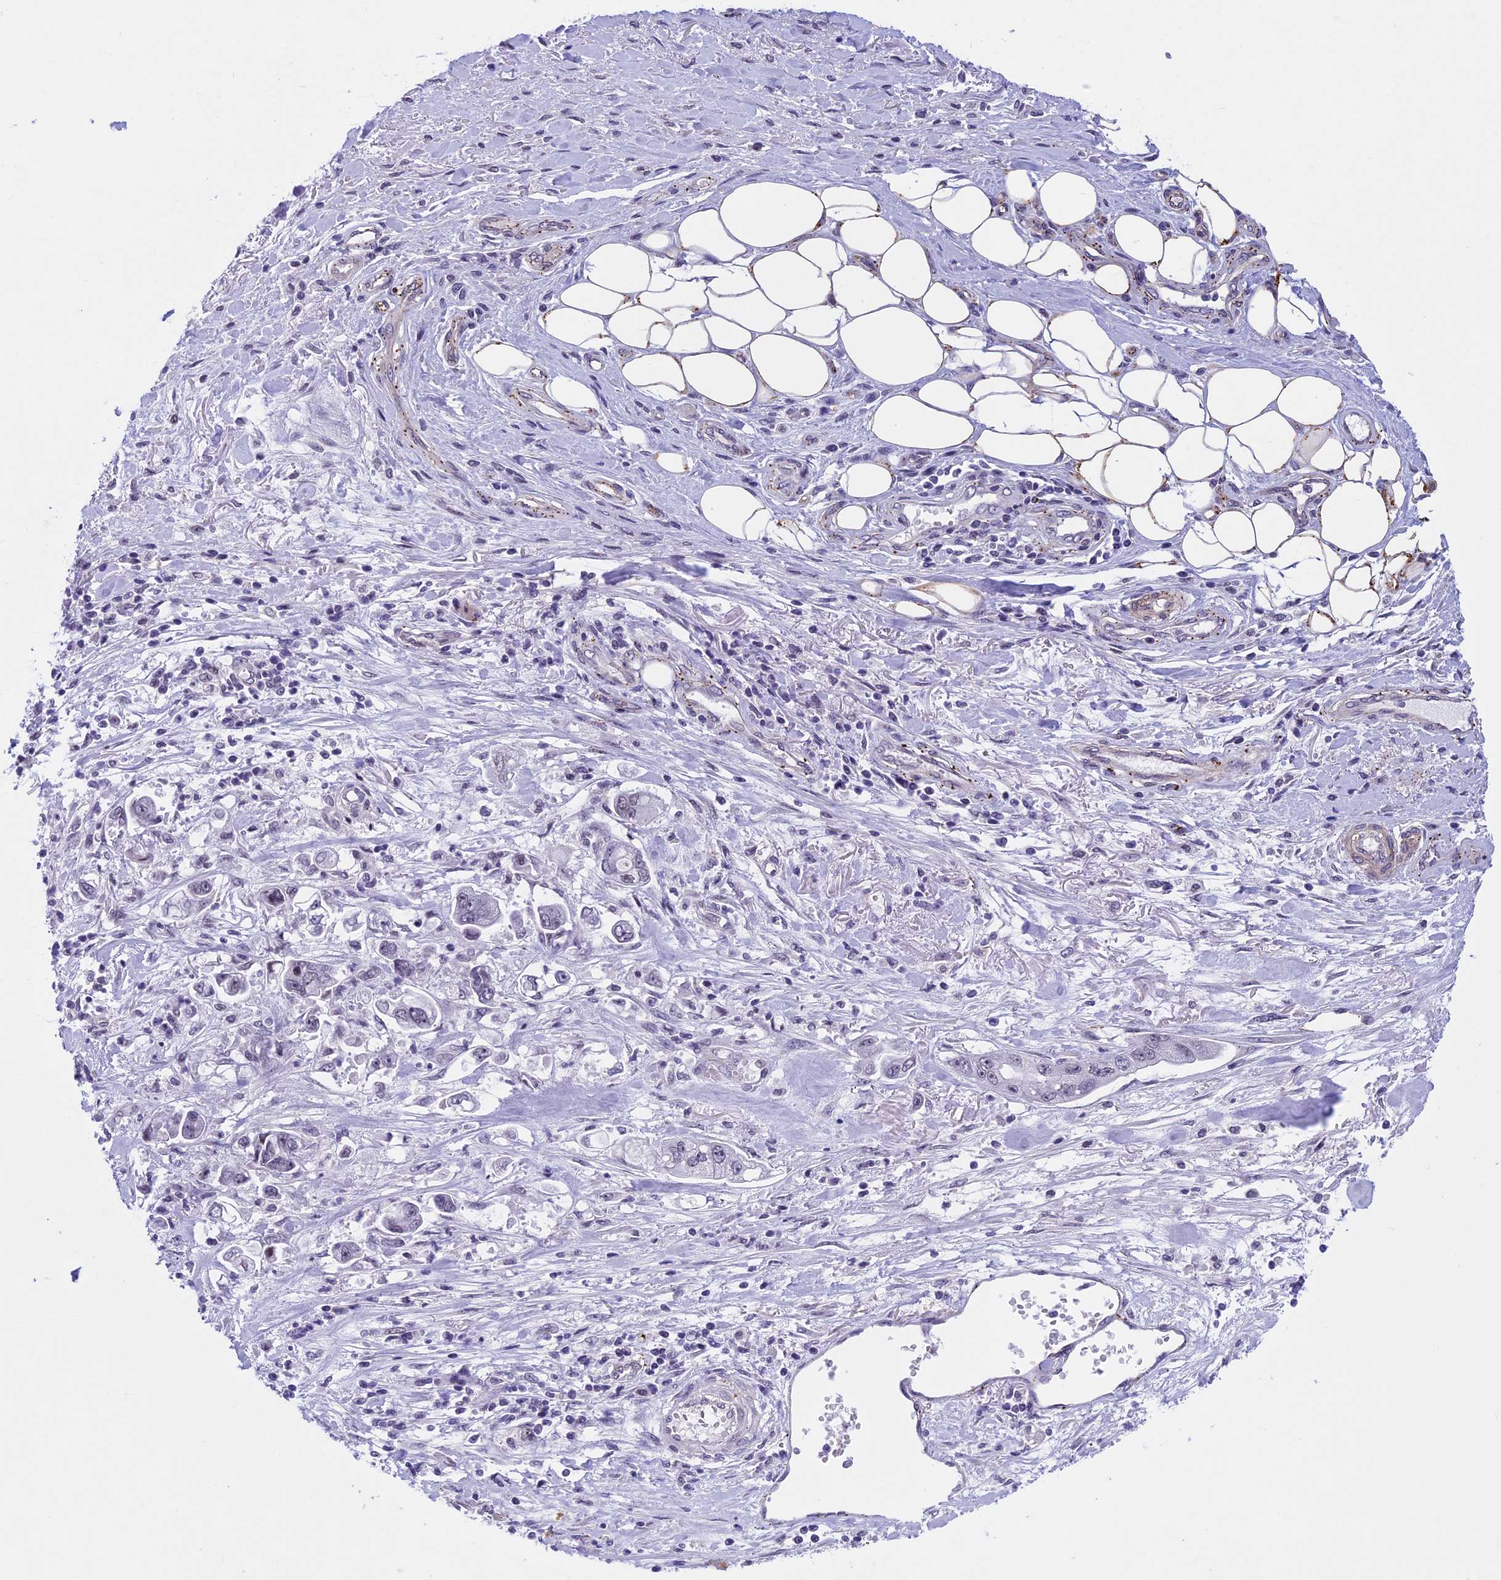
{"staining": {"intensity": "negative", "quantity": "none", "location": "none"}, "tissue": "stomach cancer", "cell_type": "Tumor cells", "image_type": "cancer", "snomed": [{"axis": "morphology", "description": "Adenocarcinoma, NOS"}, {"axis": "topography", "description": "Stomach"}], "caption": "A high-resolution photomicrograph shows immunohistochemistry staining of adenocarcinoma (stomach), which demonstrates no significant positivity in tumor cells.", "gene": "NIPBL", "patient": {"sex": "male", "age": 62}}